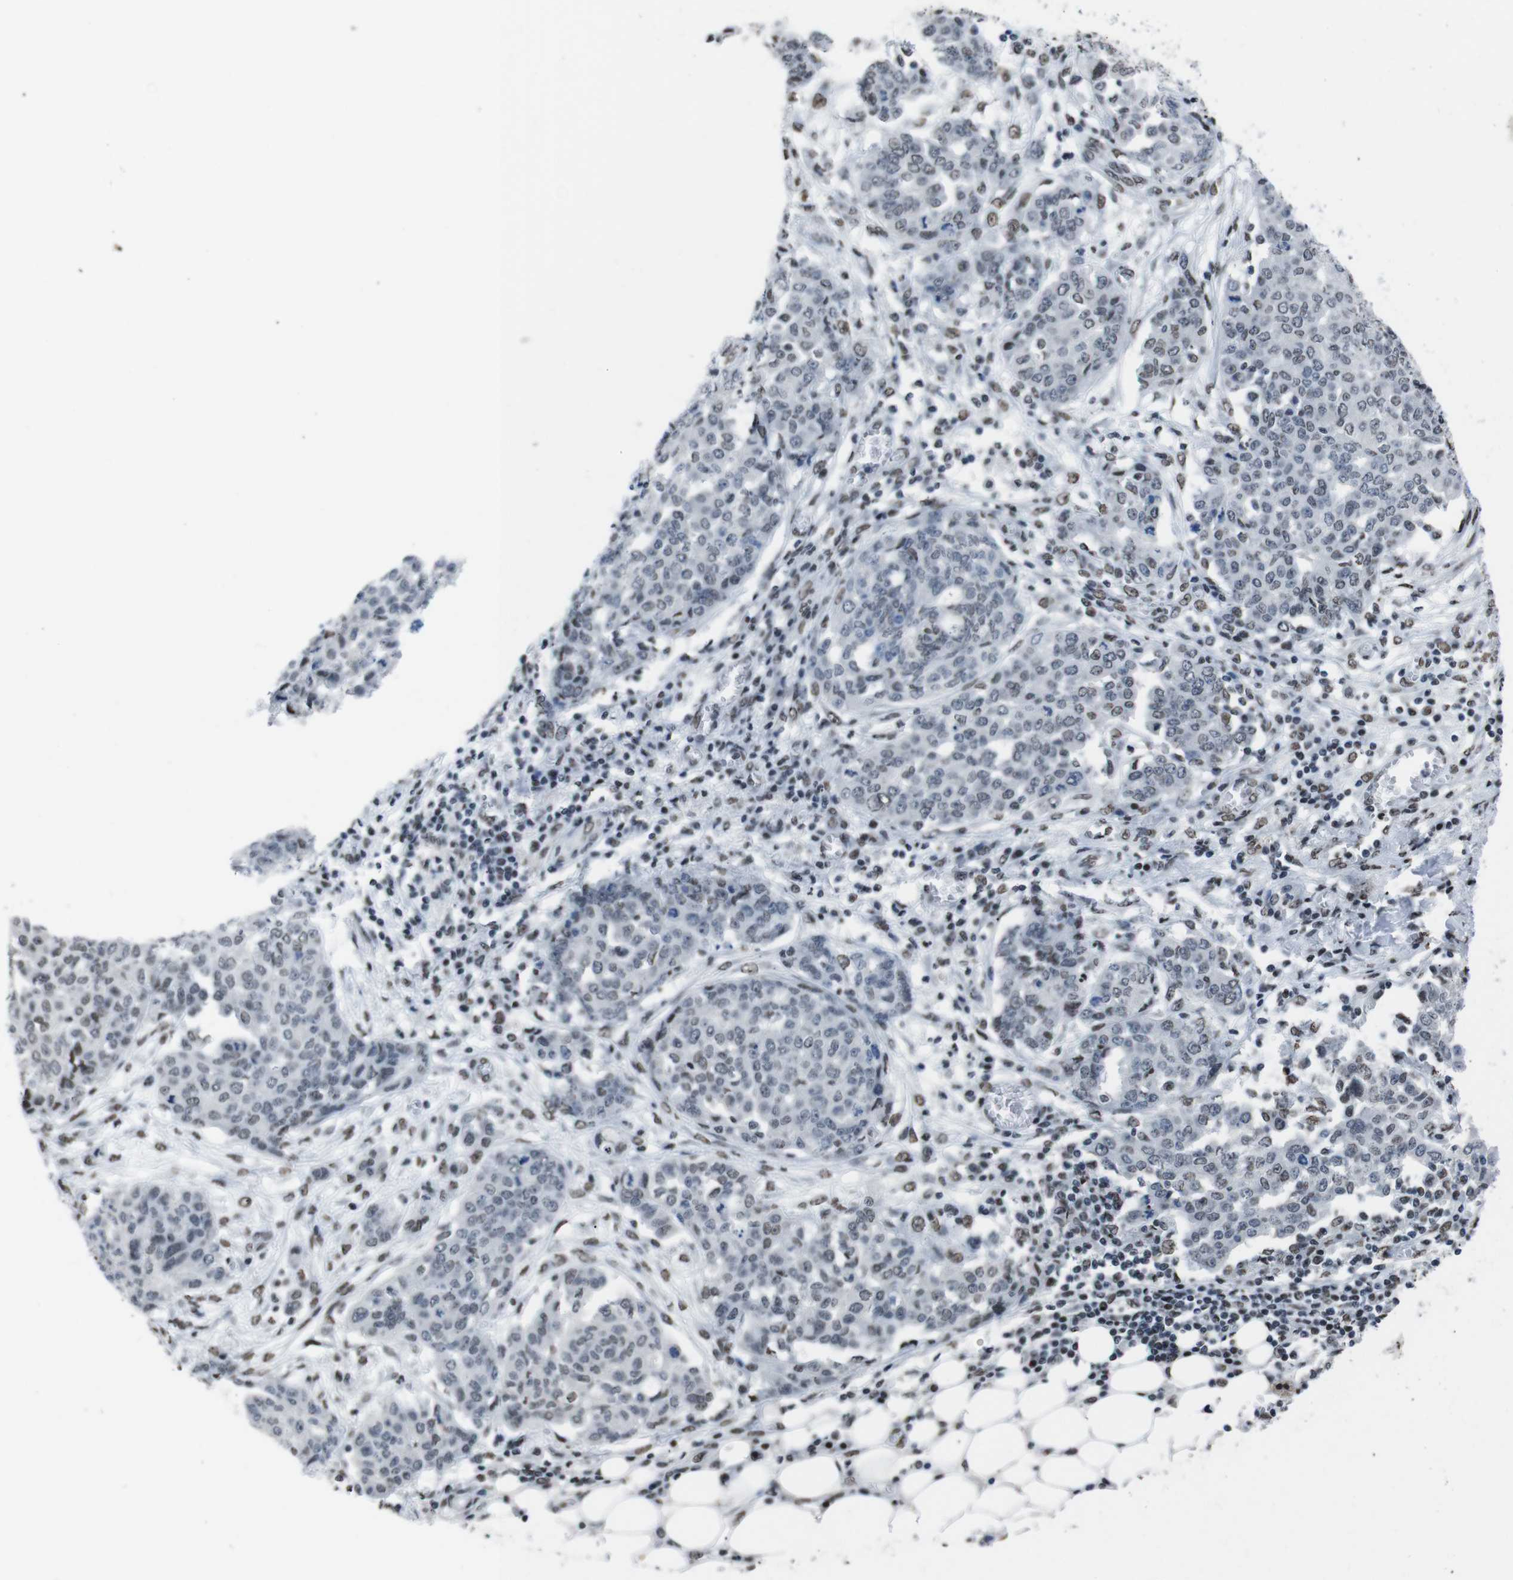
{"staining": {"intensity": "weak", "quantity": "<25%", "location": "nuclear"}, "tissue": "ovarian cancer", "cell_type": "Tumor cells", "image_type": "cancer", "snomed": [{"axis": "morphology", "description": "Cystadenocarcinoma, serous, NOS"}, {"axis": "topography", "description": "Soft tissue"}, {"axis": "topography", "description": "Ovary"}], "caption": "Serous cystadenocarcinoma (ovarian) was stained to show a protein in brown. There is no significant staining in tumor cells.", "gene": "PIP4P2", "patient": {"sex": "female", "age": 57}}